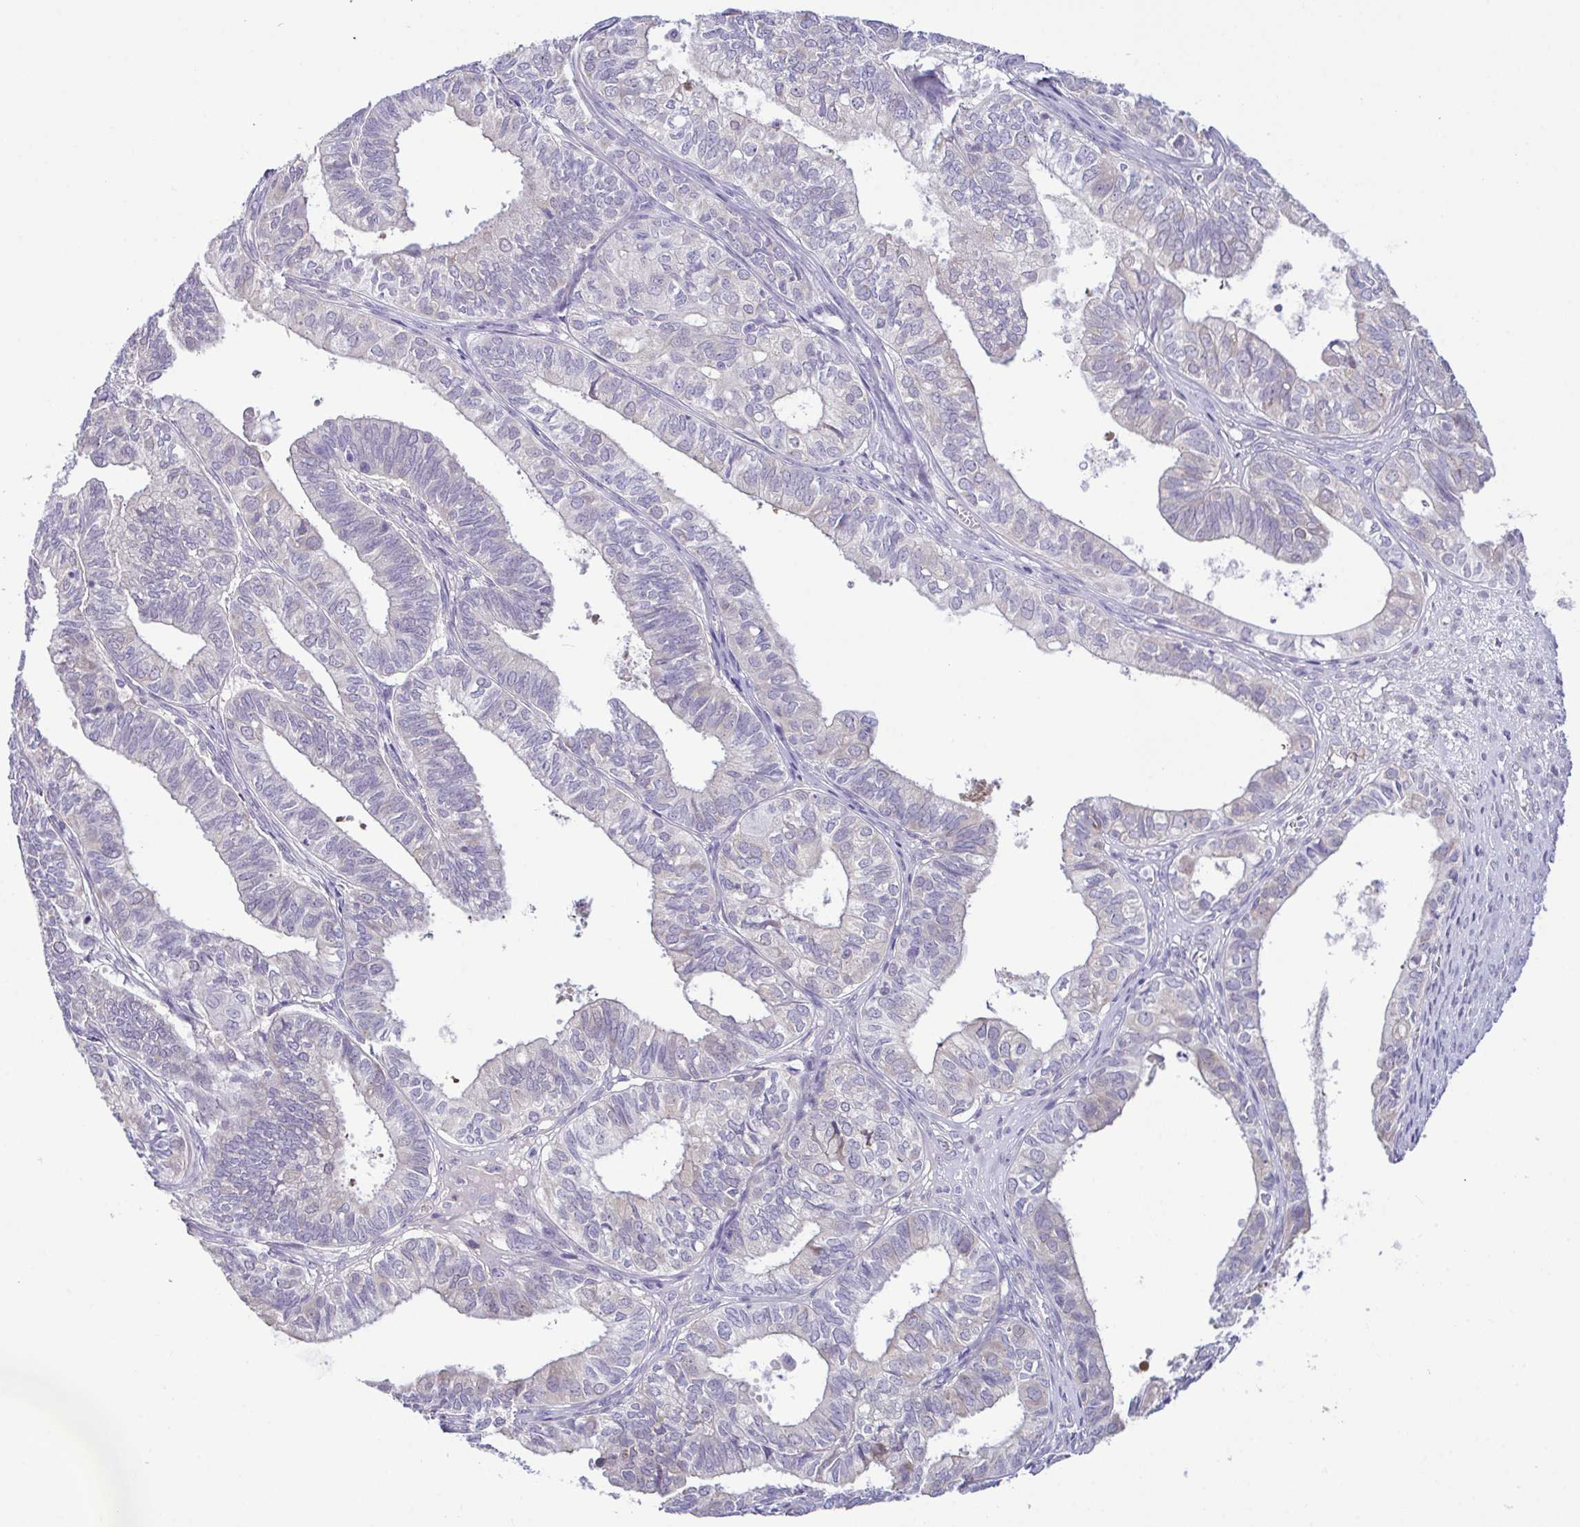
{"staining": {"intensity": "negative", "quantity": "none", "location": "none"}, "tissue": "ovarian cancer", "cell_type": "Tumor cells", "image_type": "cancer", "snomed": [{"axis": "morphology", "description": "Carcinoma, endometroid"}, {"axis": "topography", "description": "Ovary"}], "caption": "An IHC photomicrograph of ovarian cancer is shown. There is no staining in tumor cells of ovarian cancer.", "gene": "SYNPO2L", "patient": {"sex": "female", "age": 64}}